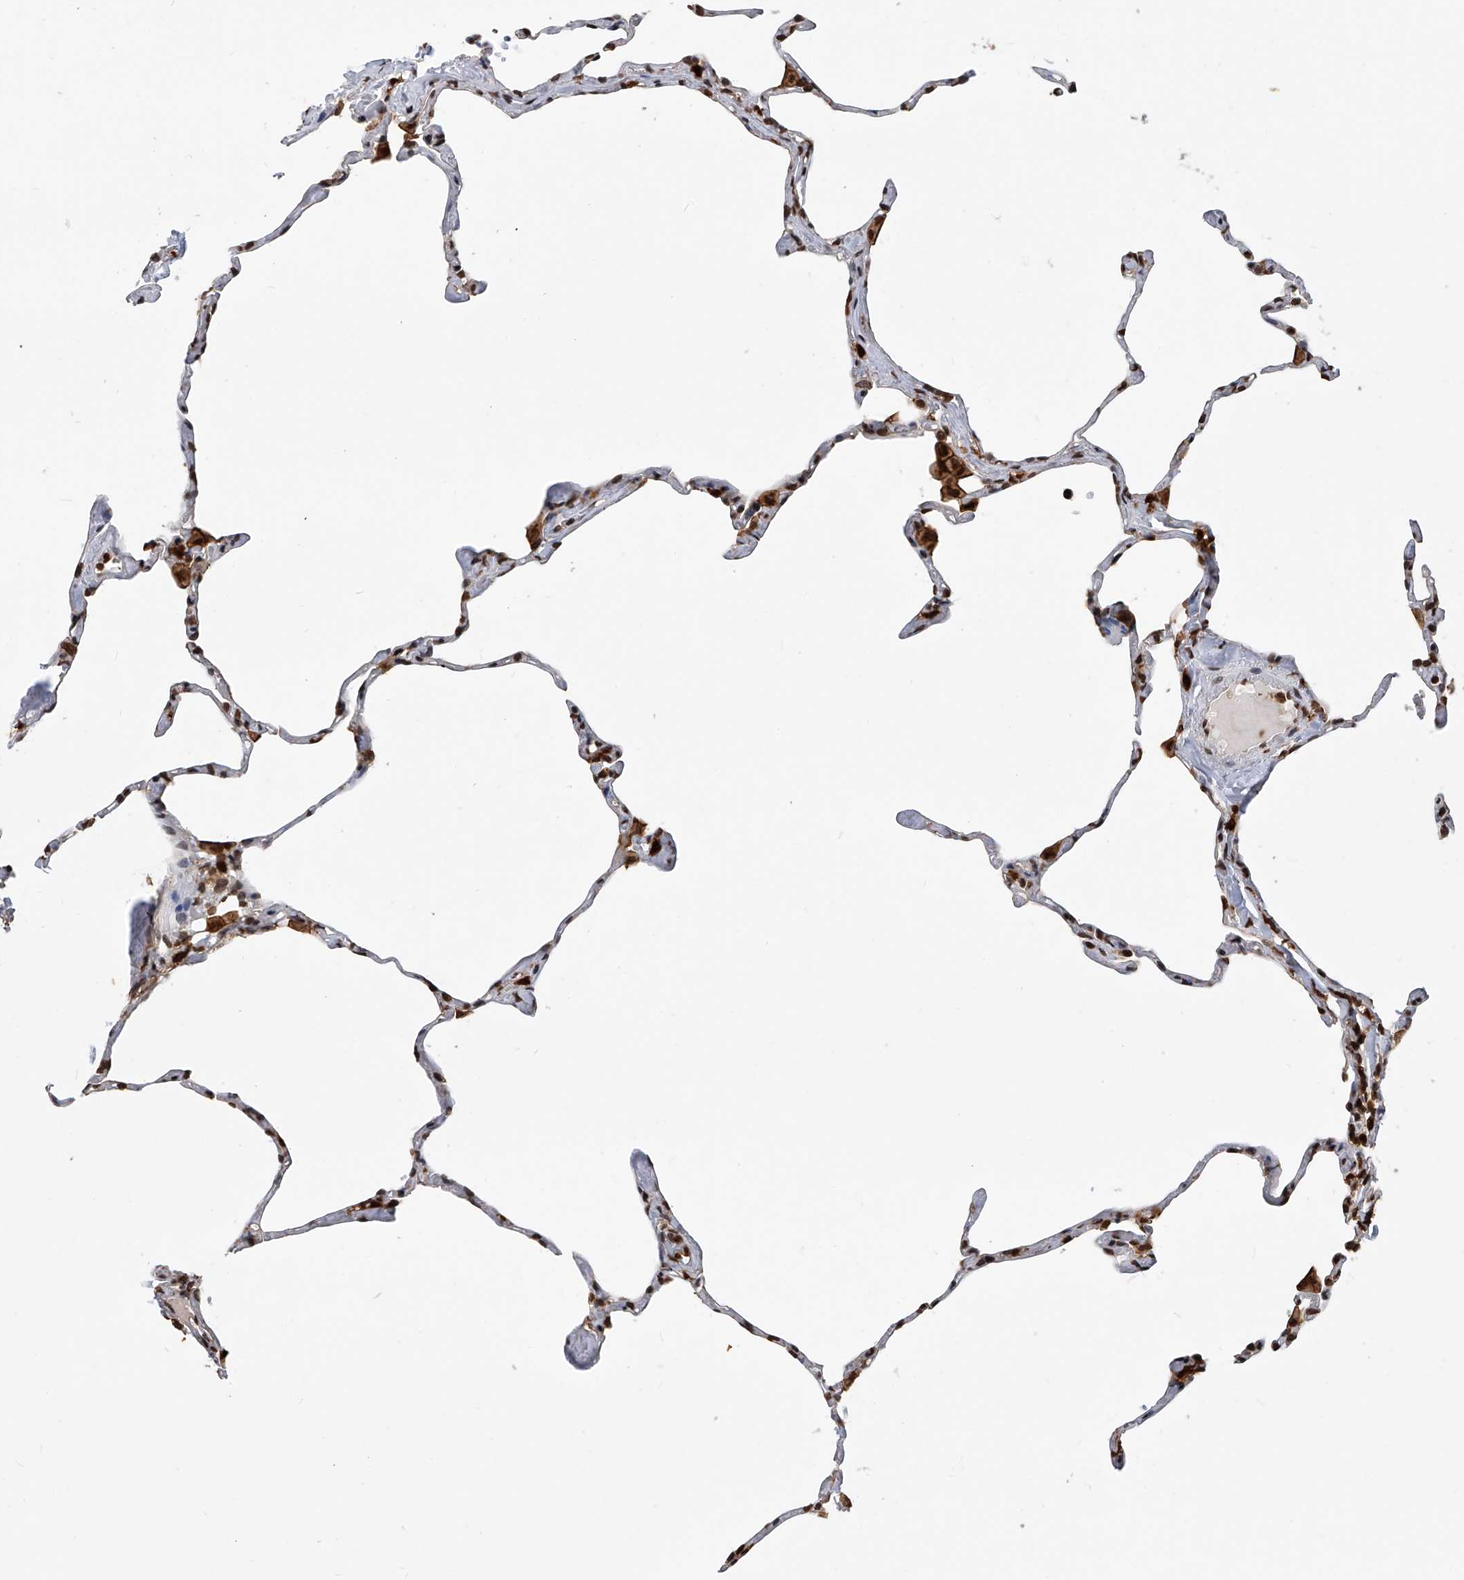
{"staining": {"intensity": "weak", "quantity": "25%-75%", "location": "nuclear"}, "tissue": "lung", "cell_type": "Alveolar cells", "image_type": "normal", "snomed": [{"axis": "morphology", "description": "Normal tissue, NOS"}, {"axis": "topography", "description": "Lung"}], "caption": "This histopathology image demonstrates immunohistochemistry (IHC) staining of unremarkable human lung, with low weak nuclear positivity in approximately 25%-75% of alveolar cells.", "gene": "CFAP410", "patient": {"sex": "male", "age": 65}}